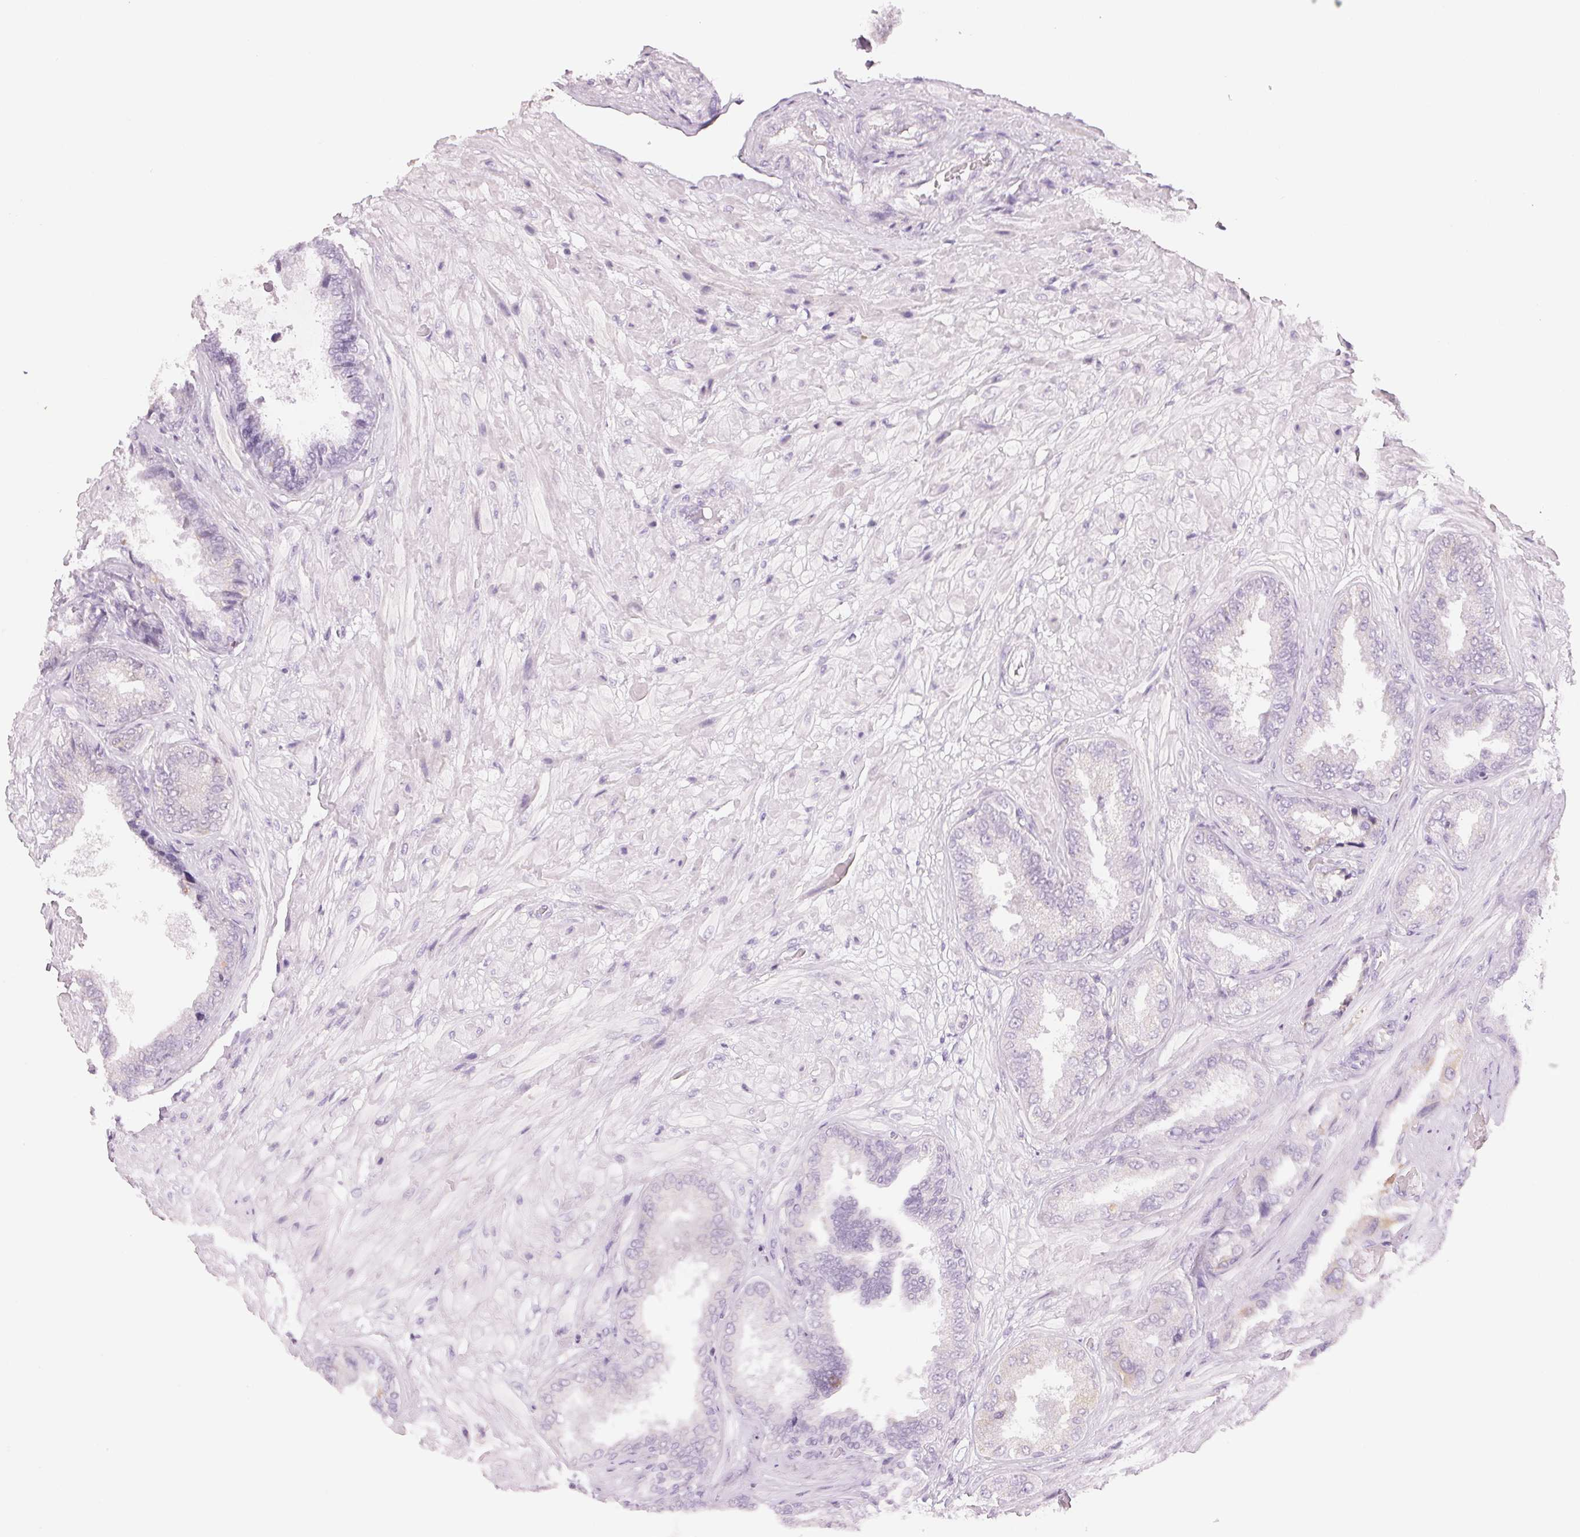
{"staining": {"intensity": "moderate", "quantity": "<25%", "location": "cytoplasmic/membranous"}, "tissue": "seminal vesicle", "cell_type": "Glandular cells", "image_type": "normal", "snomed": [{"axis": "morphology", "description": "Normal tissue, NOS"}, {"axis": "topography", "description": "Seminal veicle"}], "caption": "Immunohistochemical staining of benign seminal vesicle demonstrates <25% levels of moderate cytoplasmic/membranous protein positivity in about <25% of glandular cells.", "gene": "HOXB13", "patient": {"sex": "male", "age": 68}}